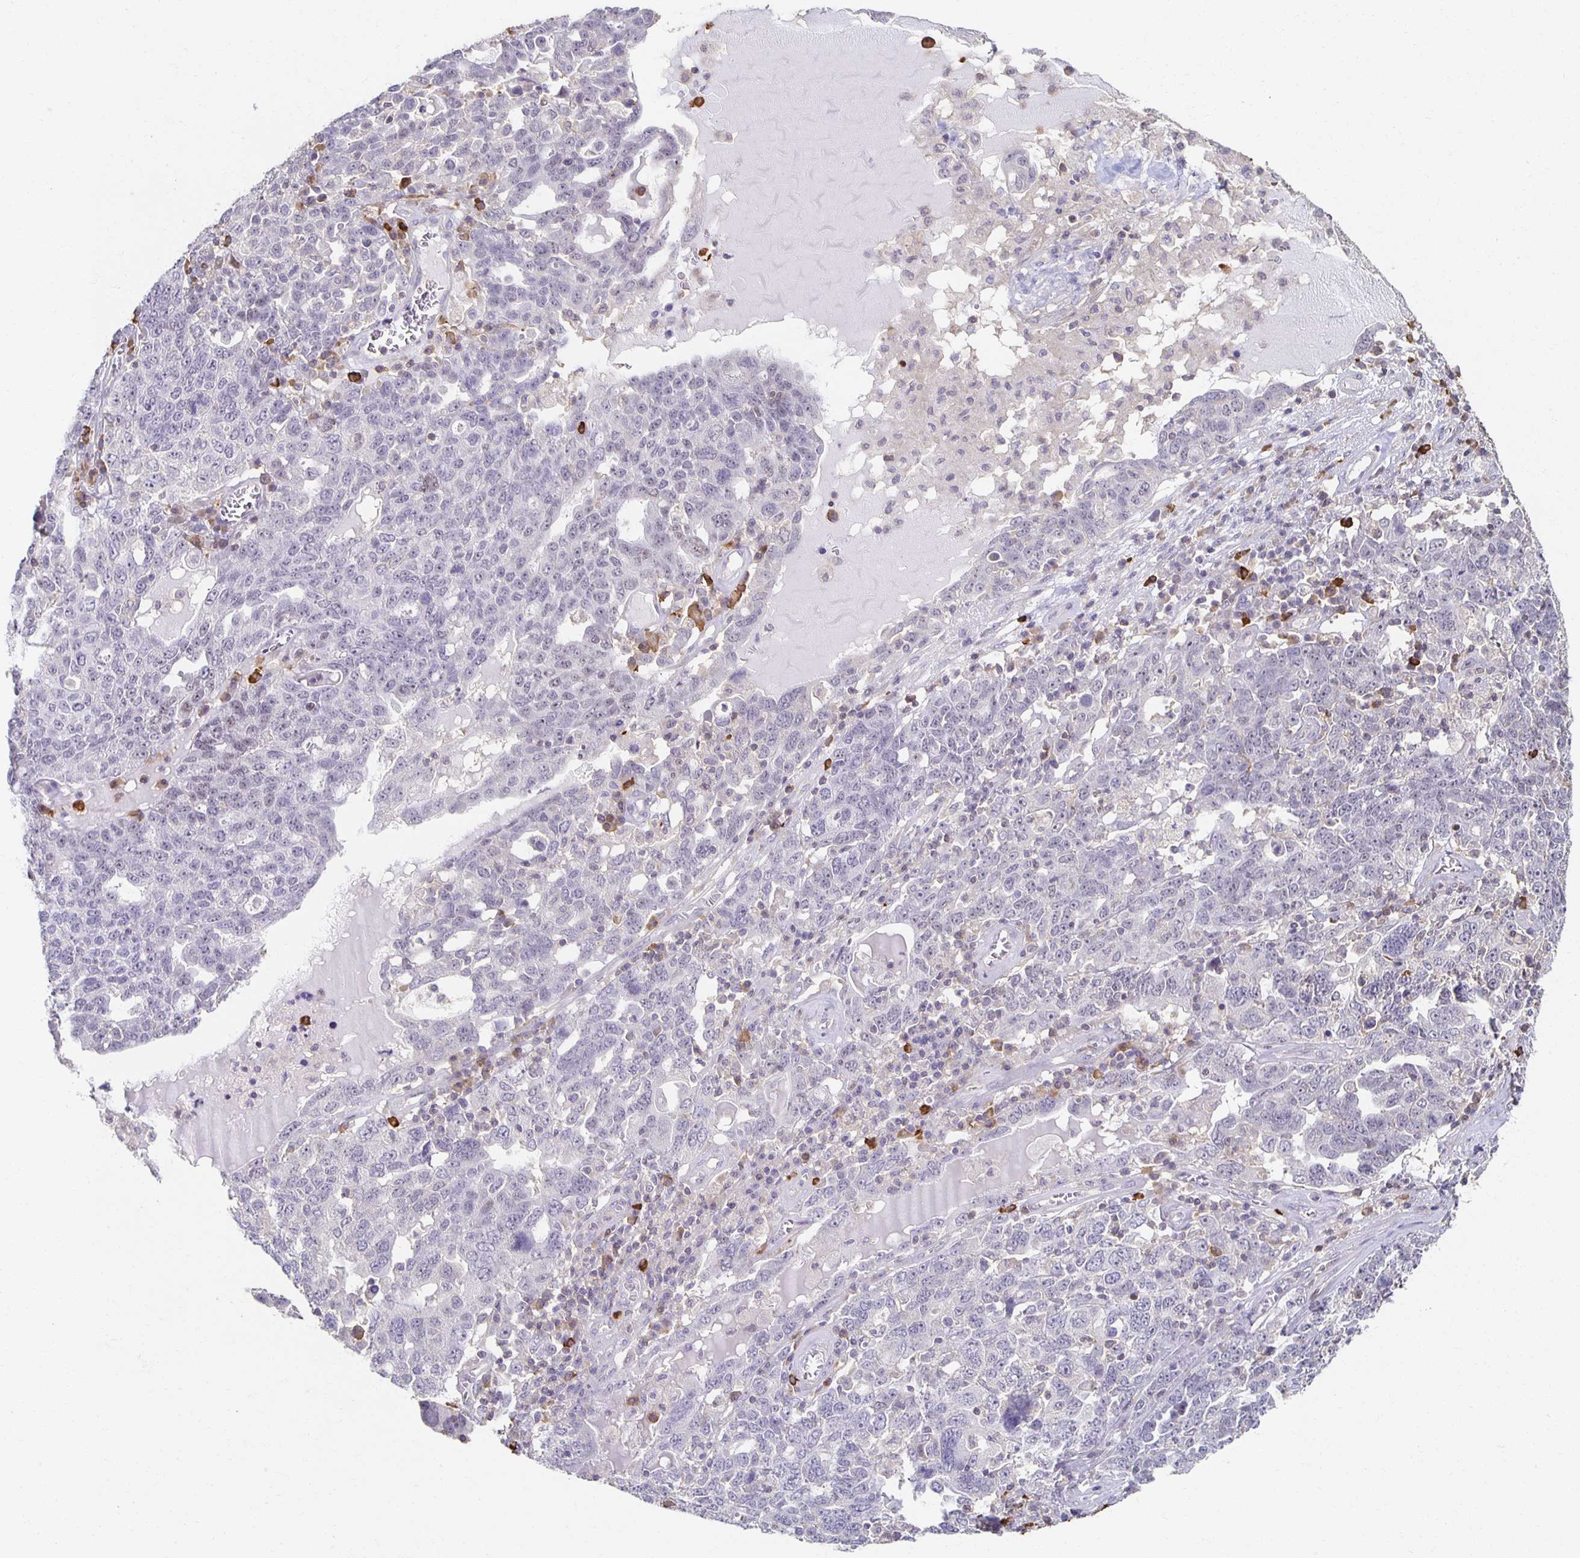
{"staining": {"intensity": "negative", "quantity": "none", "location": "none"}, "tissue": "ovarian cancer", "cell_type": "Tumor cells", "image_type": "cancer", "snomed": [{"axis": "morphology", "description": "Carcinoma, endometroid"}, {"axis": "topography", "description": "Ovary"}], "caption": "Tumor cells are negative for brown protein staining in ovarian cancer.", "gene": "ZNF692", "patient": {"sex": "female", "age": 62}}